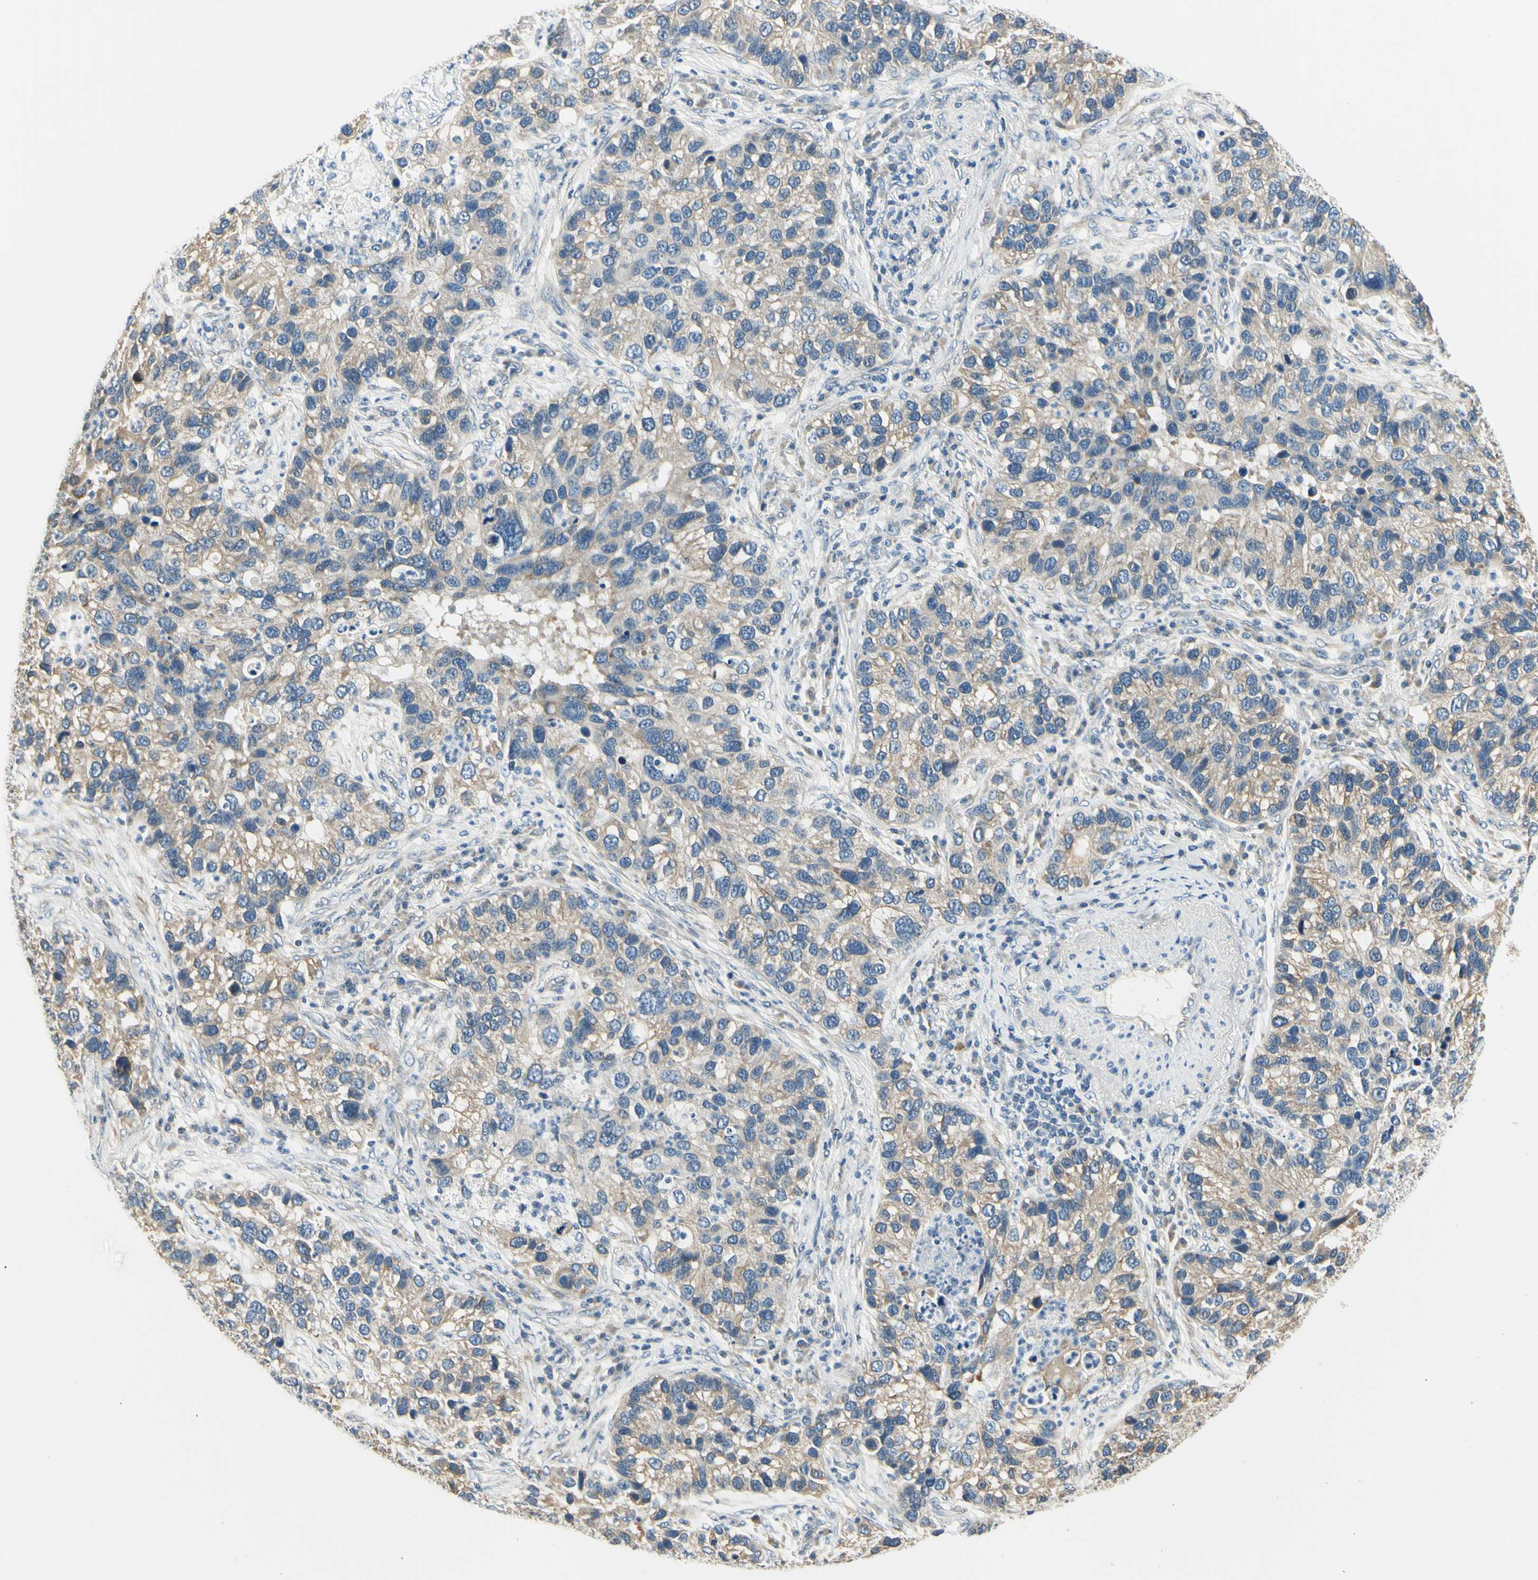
{"staining": {"intensity": "weak", "quantity": ">75%", "location": "cytoplasmic/membranous"}, "tissue": "lung cancer", "cell_type": "Tumor cells", "image_type": "cancer", "snomed": [{"axis": "morphology", "description": "Normal tissue, NOS"}, {"axis": "morphology", "description": "Adenocarcinoma, NOS"}, {"axis": "topography", "description": "Bronchus"}, {"axis": "topography", "description": "Lung"}], "caption": "Immunohistochemistry of adenocarcinoma (lung) displays low levels of weak cytoplasmic/membranous positivity in about >75% of tumor cells. Immunohistochemistry (ihc) stains the protein in brown and the nuclei are stained blue.", "gene": "IGDCC4", "patient": {"sex": "male", "age": 54}}